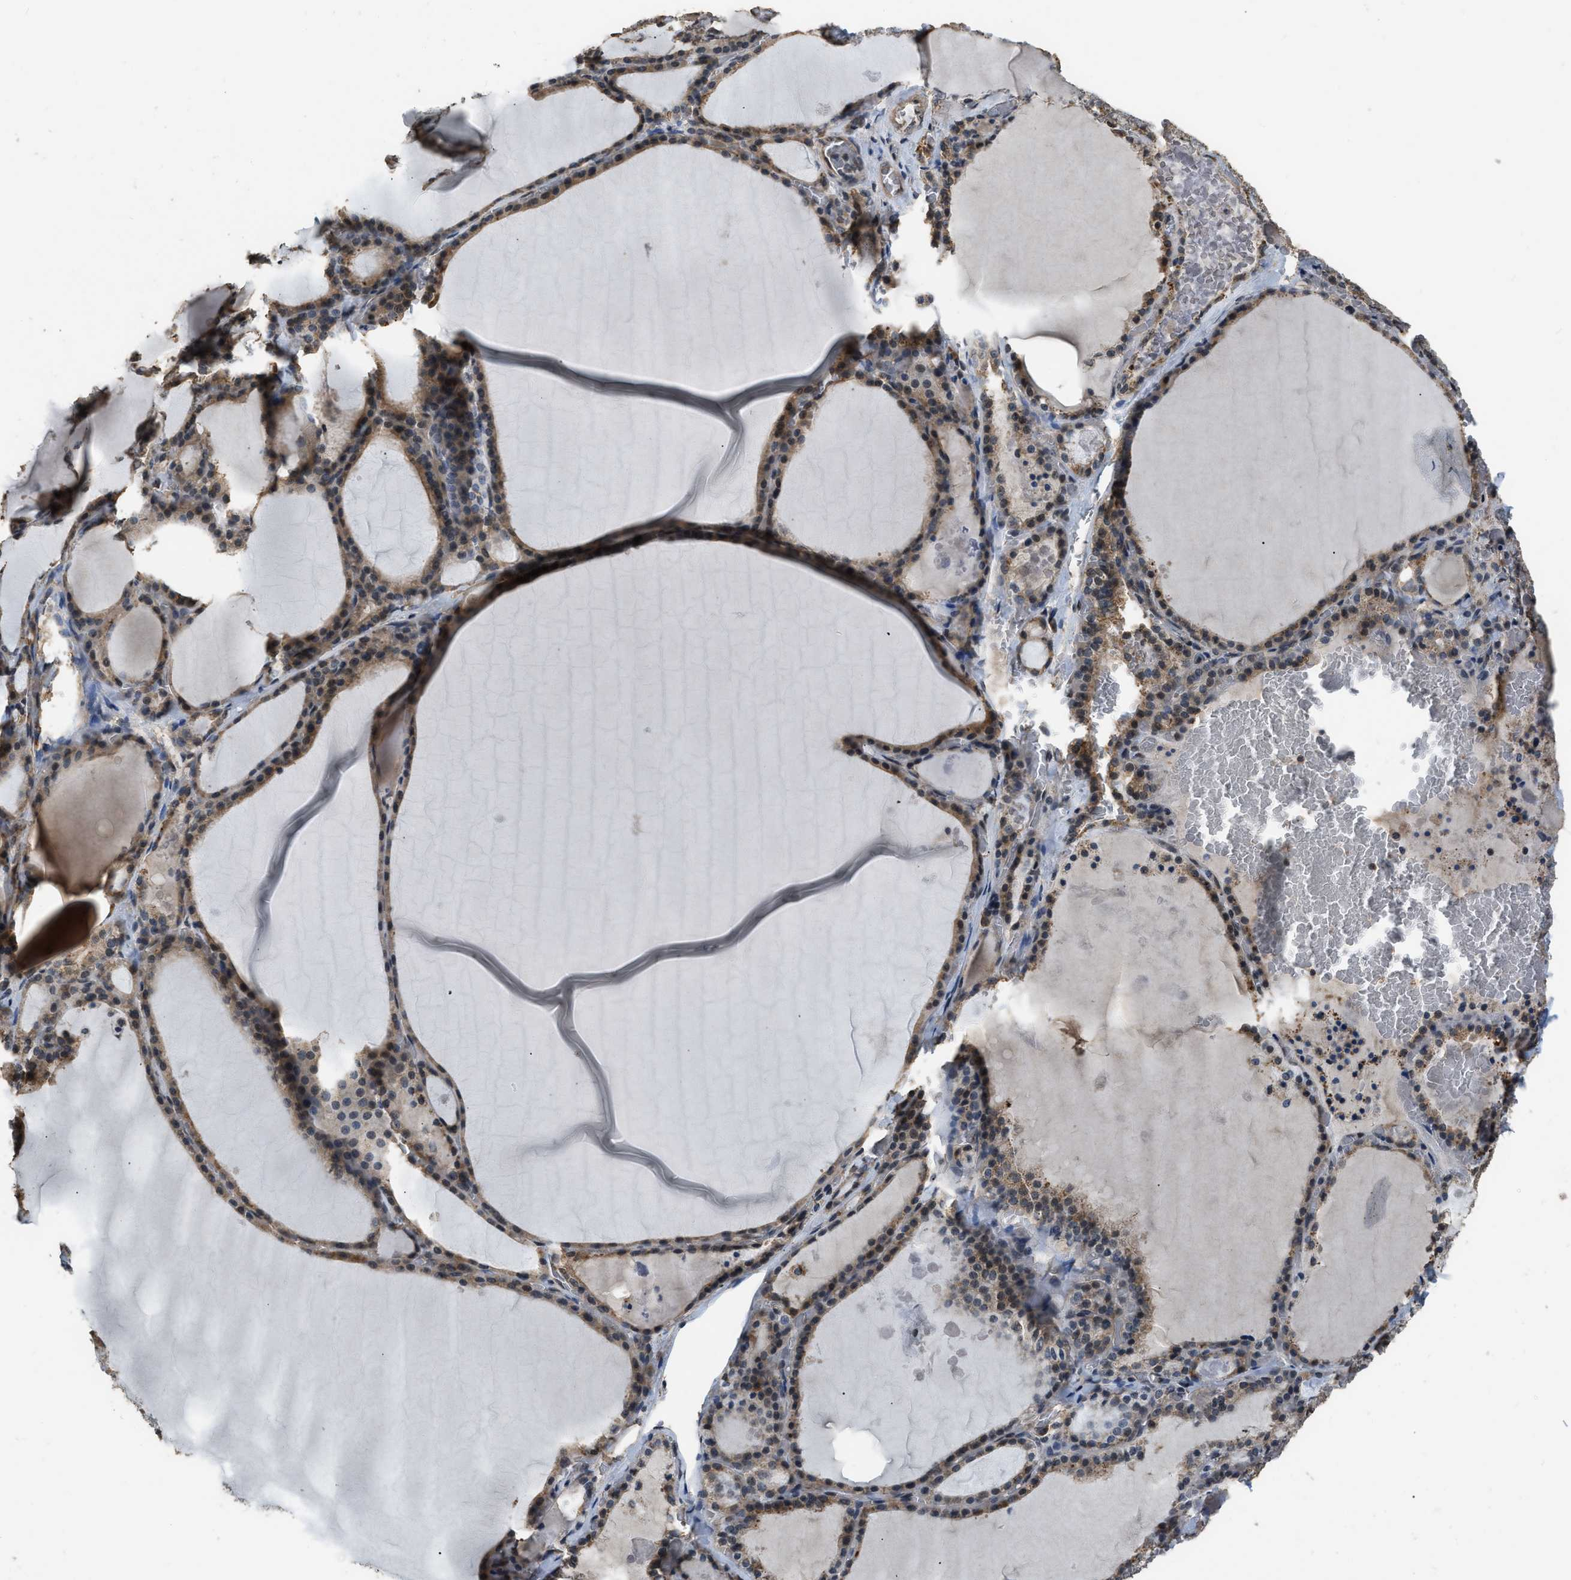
{"staining": {"intensity": "moderate", "quantity": ">75%", "location": "cytoplasmic/membranous,nuclear"}, "tissue": "thyroid gland", "cell_type": "Glandular cells", "image_type": "normal", "snomed": [{"axis": "morphology", "description": "Normal tissue, NOS"}, {"axis": "topography", "description": "Thyroid gland"}], "caption": "Immunohistochemical staining of benign human thyroid gland demonstrates moderate cytoplasmic/membranous,nuclear protein expression in about >75% of glandular cells.", "gene": "DENND6B", "patient": {"sex": "male", "age": 56}}